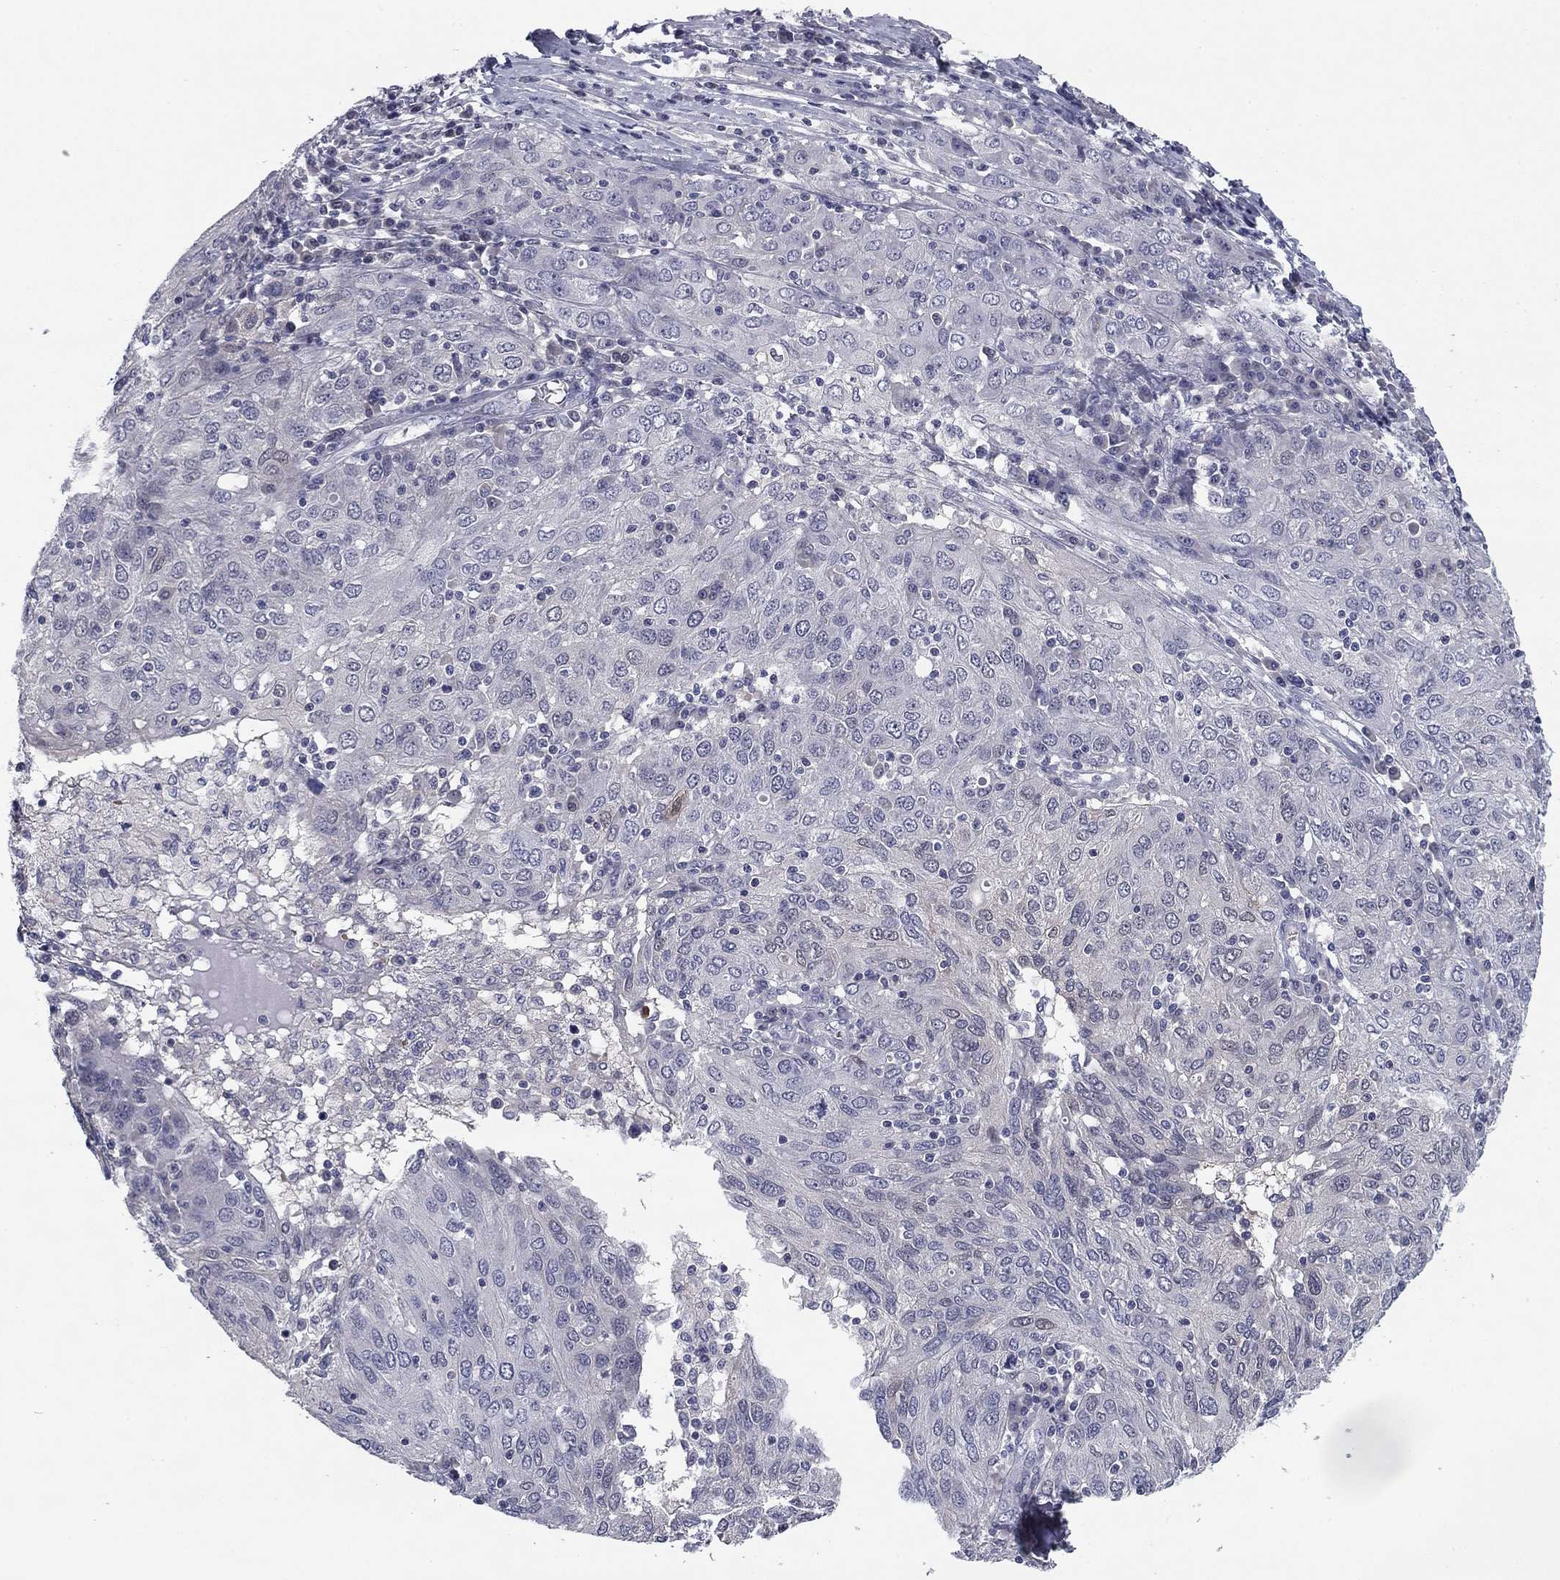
{"staining": {"intensity": "negative", "quantity": "none", "location": "none"}, "tissue": "ovarian cancer", "cell_type": "Tumor cells", "image_type": "cancer", "snomed": [{"axis": "morphology", "description": "Carcinoma, endometroid"}, {"axis": "topography", "description": "Ovary"}], "caption": "Immunohistochemical staining of ovarian endometroid carcinoma demonstrates no significant positivity in tumor cells.", "gene": "REXO5", "patient": {"sex": "female", "age": 50}}